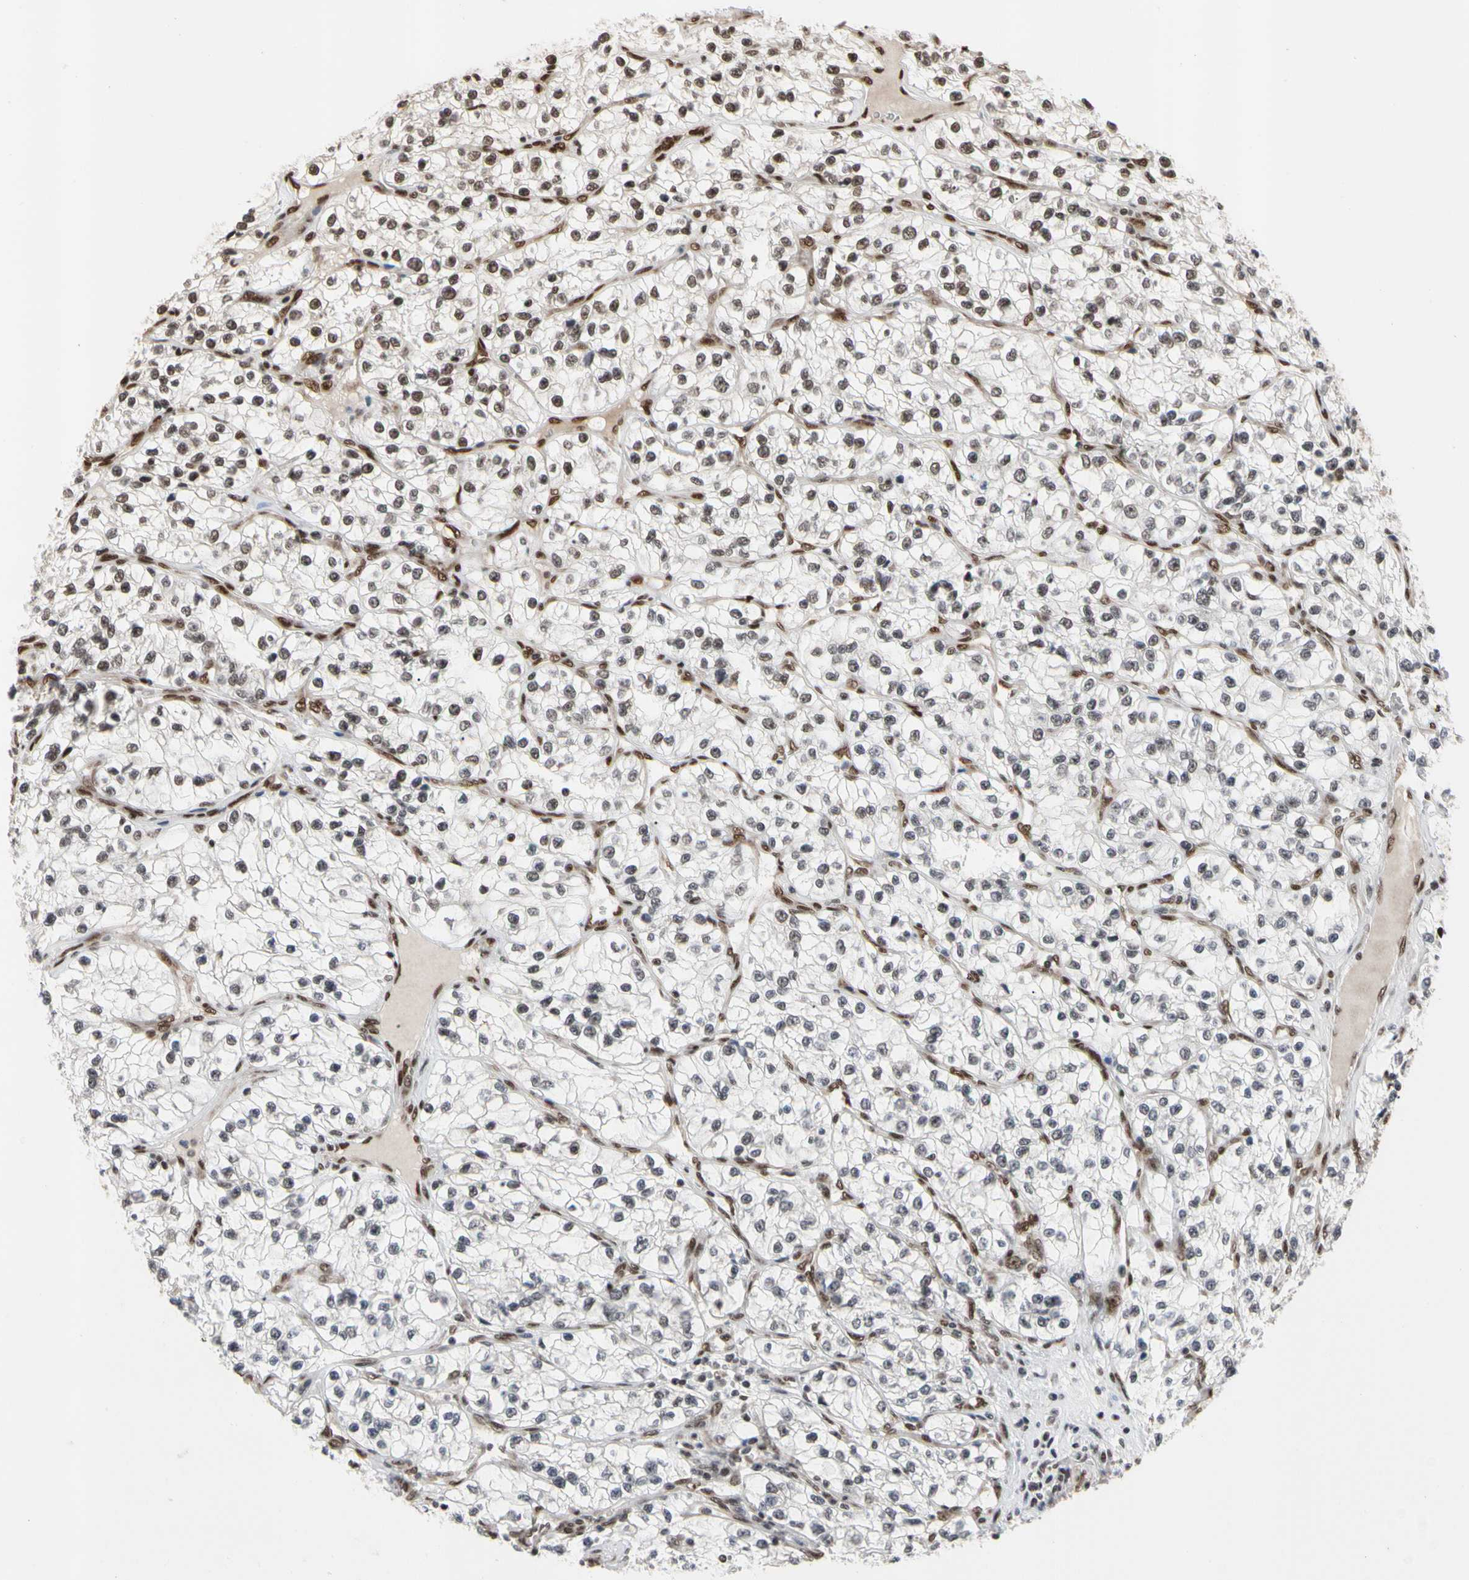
{"staining": {"intensity": "weak", "quantity": "25%-75%", "location": "nuclear"}, "tissue": "renal cancer", "cell_type": "Tumor cells", "image_type": "cancer", "snomed": [{"axis": "morphology", "description": "Adenocarcinoma, NOS"}, {"axis": "topography", "description": "Kidney"}], "caption": "Brown immunohistochemical staining in human renal cancer (adenocarcinoma) demonstrates weak nuclear staining in approximately 25%-75% of tumor cells.", "gene": "FAM98B", "patient": {"sex": "female", "age": 57}}